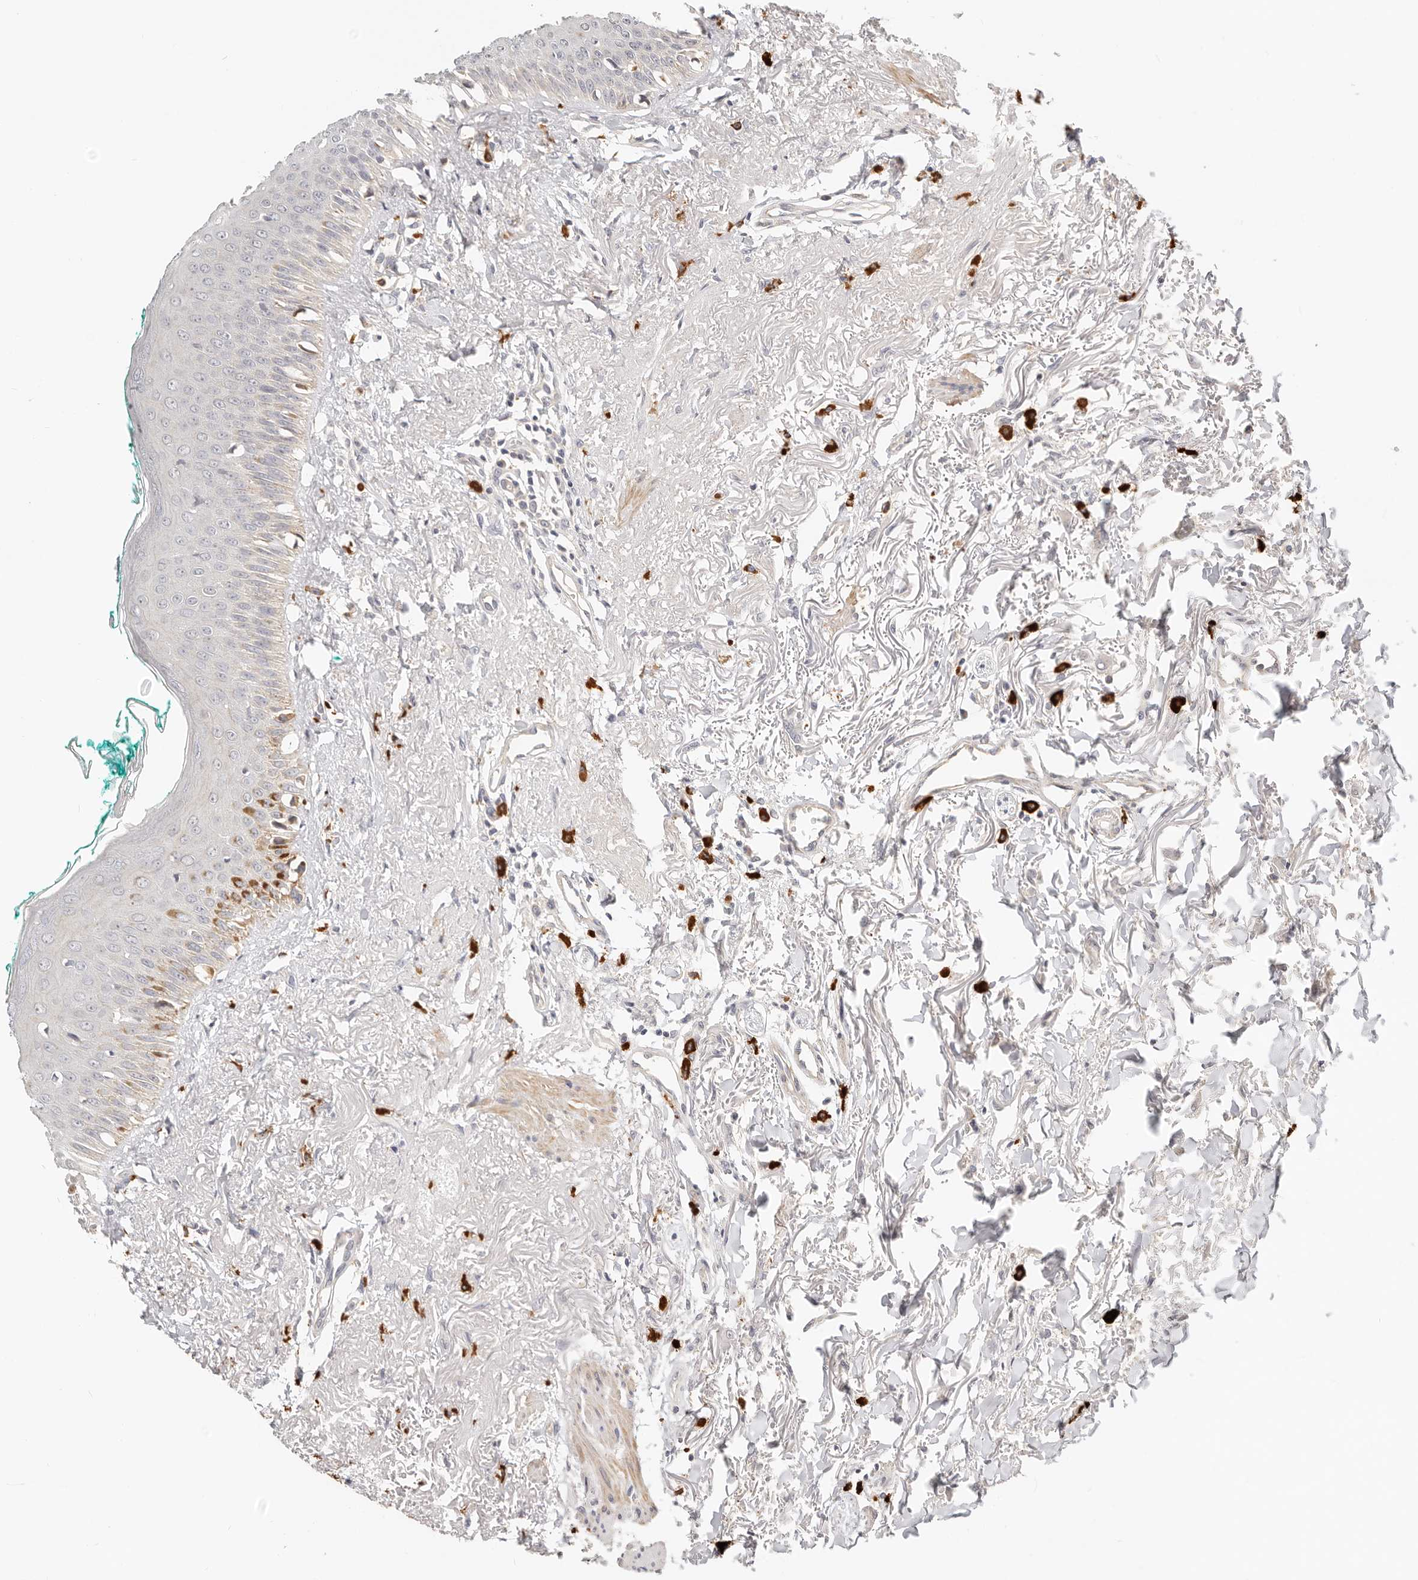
{"staining": {"intensity": "moderate", "quantity": "<25%", "location": "cytoplasmic/membranous"}, "tissue": "oral mucosa", "cell_type": "Squamous epithelial cells", "image_type": "normal", "snomed": [{"axis": "morphology", "description": "Normal tissue, NOS"}, {"axis": "topography", "description": "Oral tissue"}], "caption": "DAB immunohistochemical staining of normal human oral mucosa exhibits moderate cytoplasmic/membranous protein positivity in about <25% of squamous epithelial cells. The staining was performed using DAB, with brown indicating positive protein expression. Nuclei are stained blue with hematoxylin.", "gene": "ZRANB1", "patient": {"sex": "female", "age": 70}}